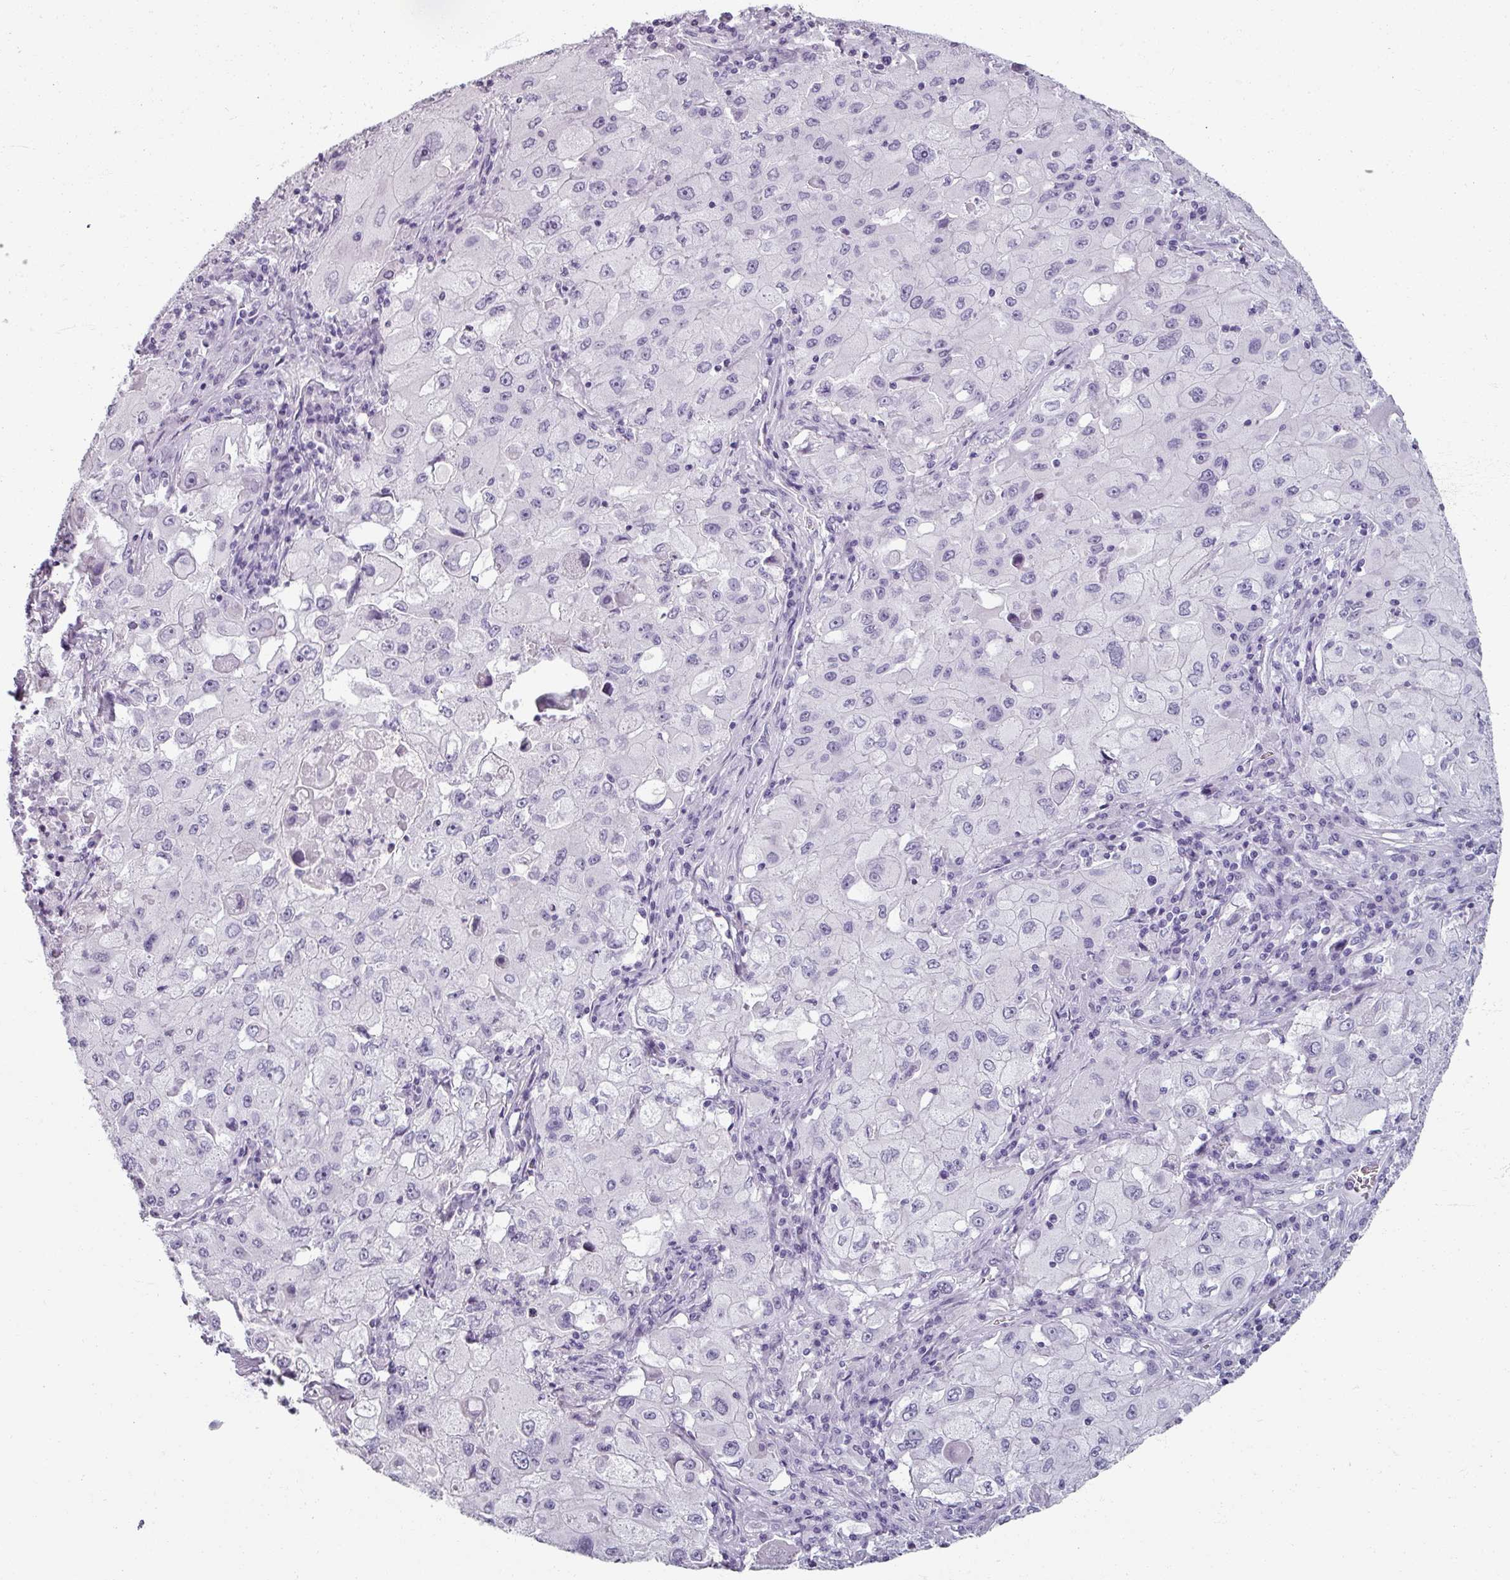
{"staining": {"intensity": "negative", "quantity": "none", "location": "none"}, "tissue": "lung cancer", "cell_type": "Tumor cells", "image_type": "cancer", "snomed": [{"axis": "morphology", "description": "Squamous cell carcinoma, NOS"}, {"axis": "topography", "description": "Lung"}], "caption": "Tumor cells are negative for brown protein staining in lung cancer (squamous cell carcinoma). Nuclei are stained in blue.", "gene": "REG3G", "patient": {"sex": "male", "age": 63}}